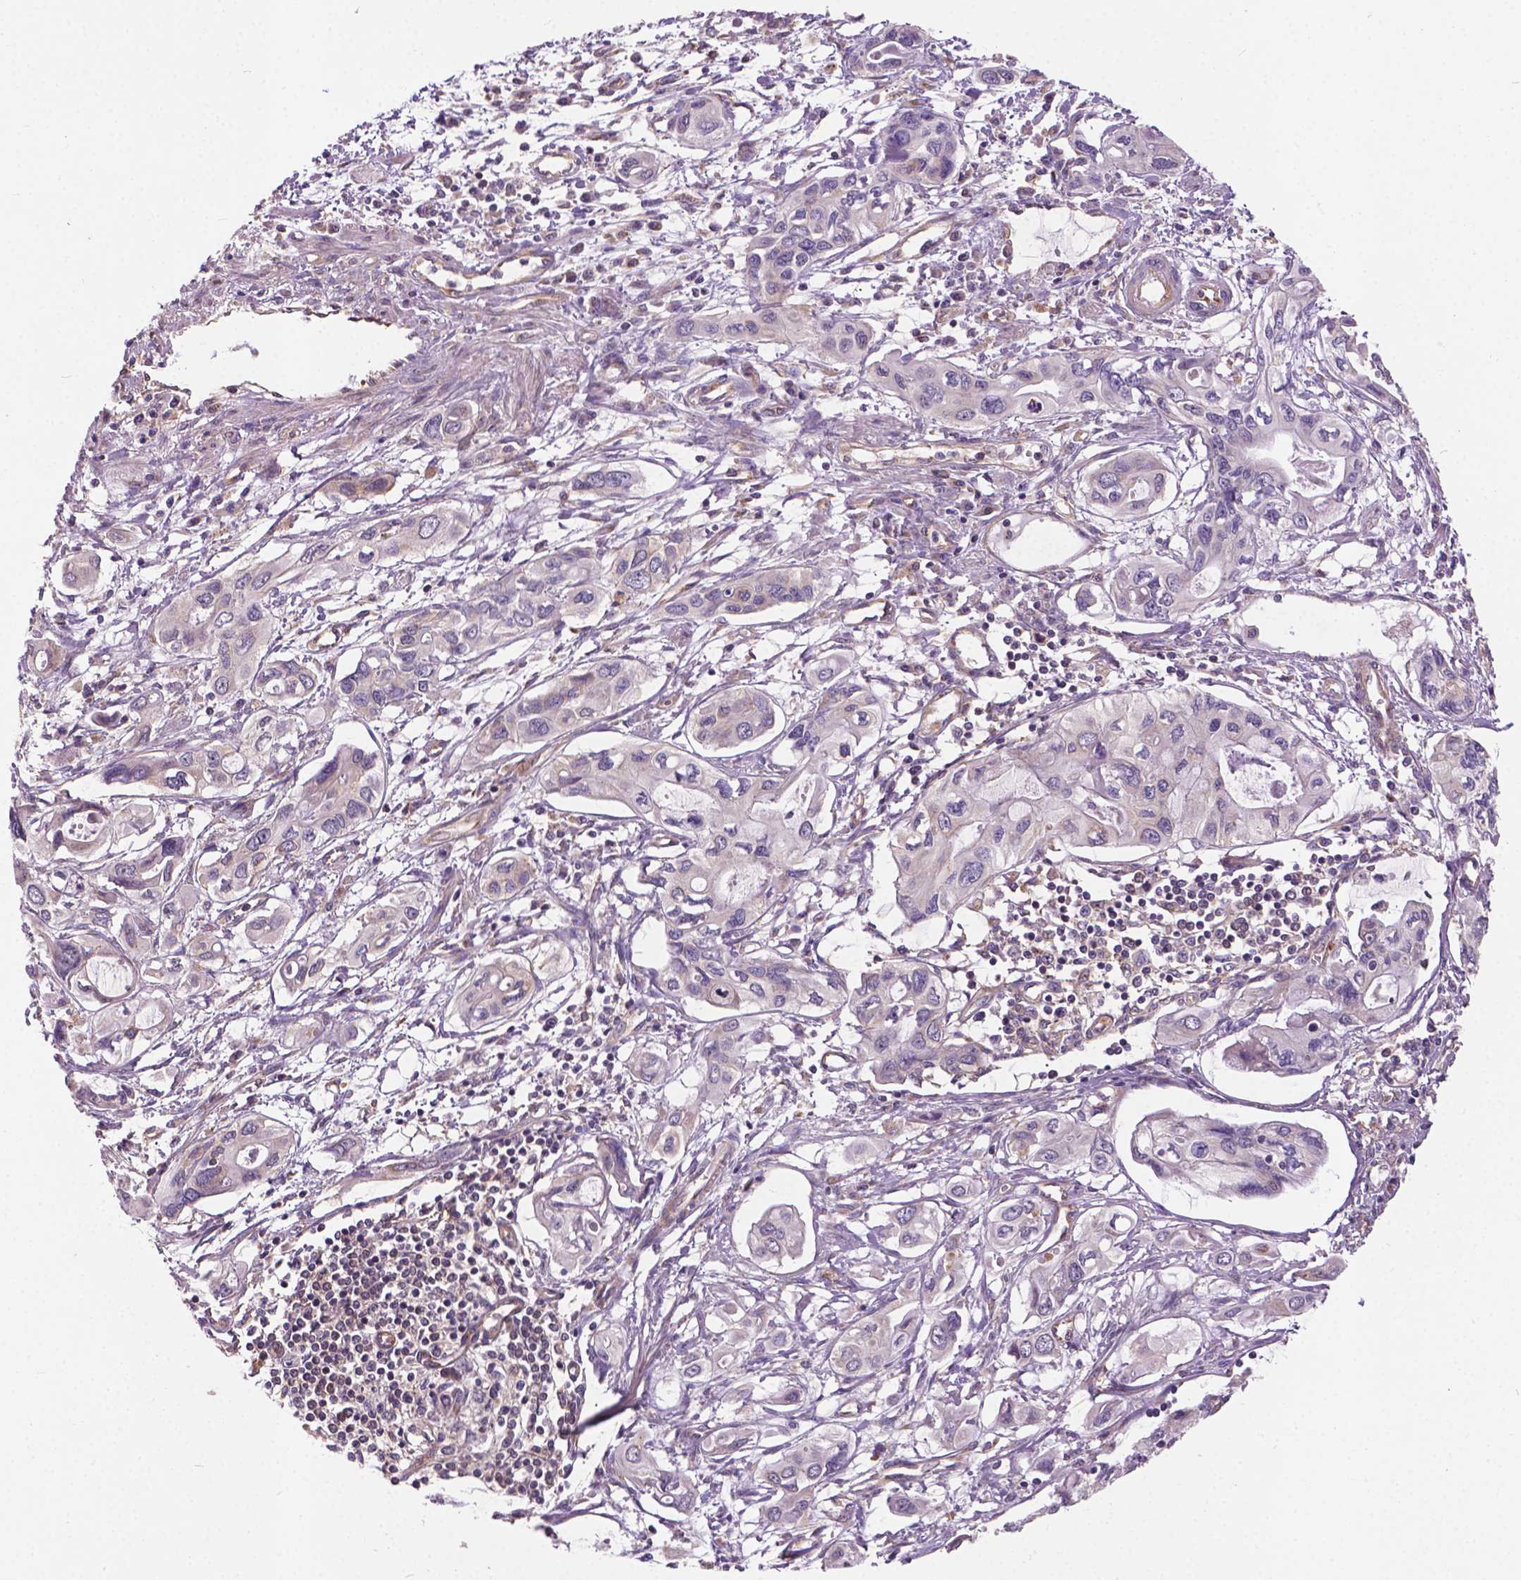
{"staining": {"intensity": "negative", "quantity": "none", "location": "none"}, "tissue": "pancreatic cancer", "cell_type": "Tumor cells", "image_type": "cancer", "snomed": [{"axis": "morphology", "description": "Adenocarcinoma, NOS"}, {"axis": "topography", "description": "Pancreas"}], "caption": "Tumor cells show no significant protein positivity in pancreatic cancer (adenocarcinoma).", "gene": "MZT1", "patient": {"sex": "male", "age": 60}}